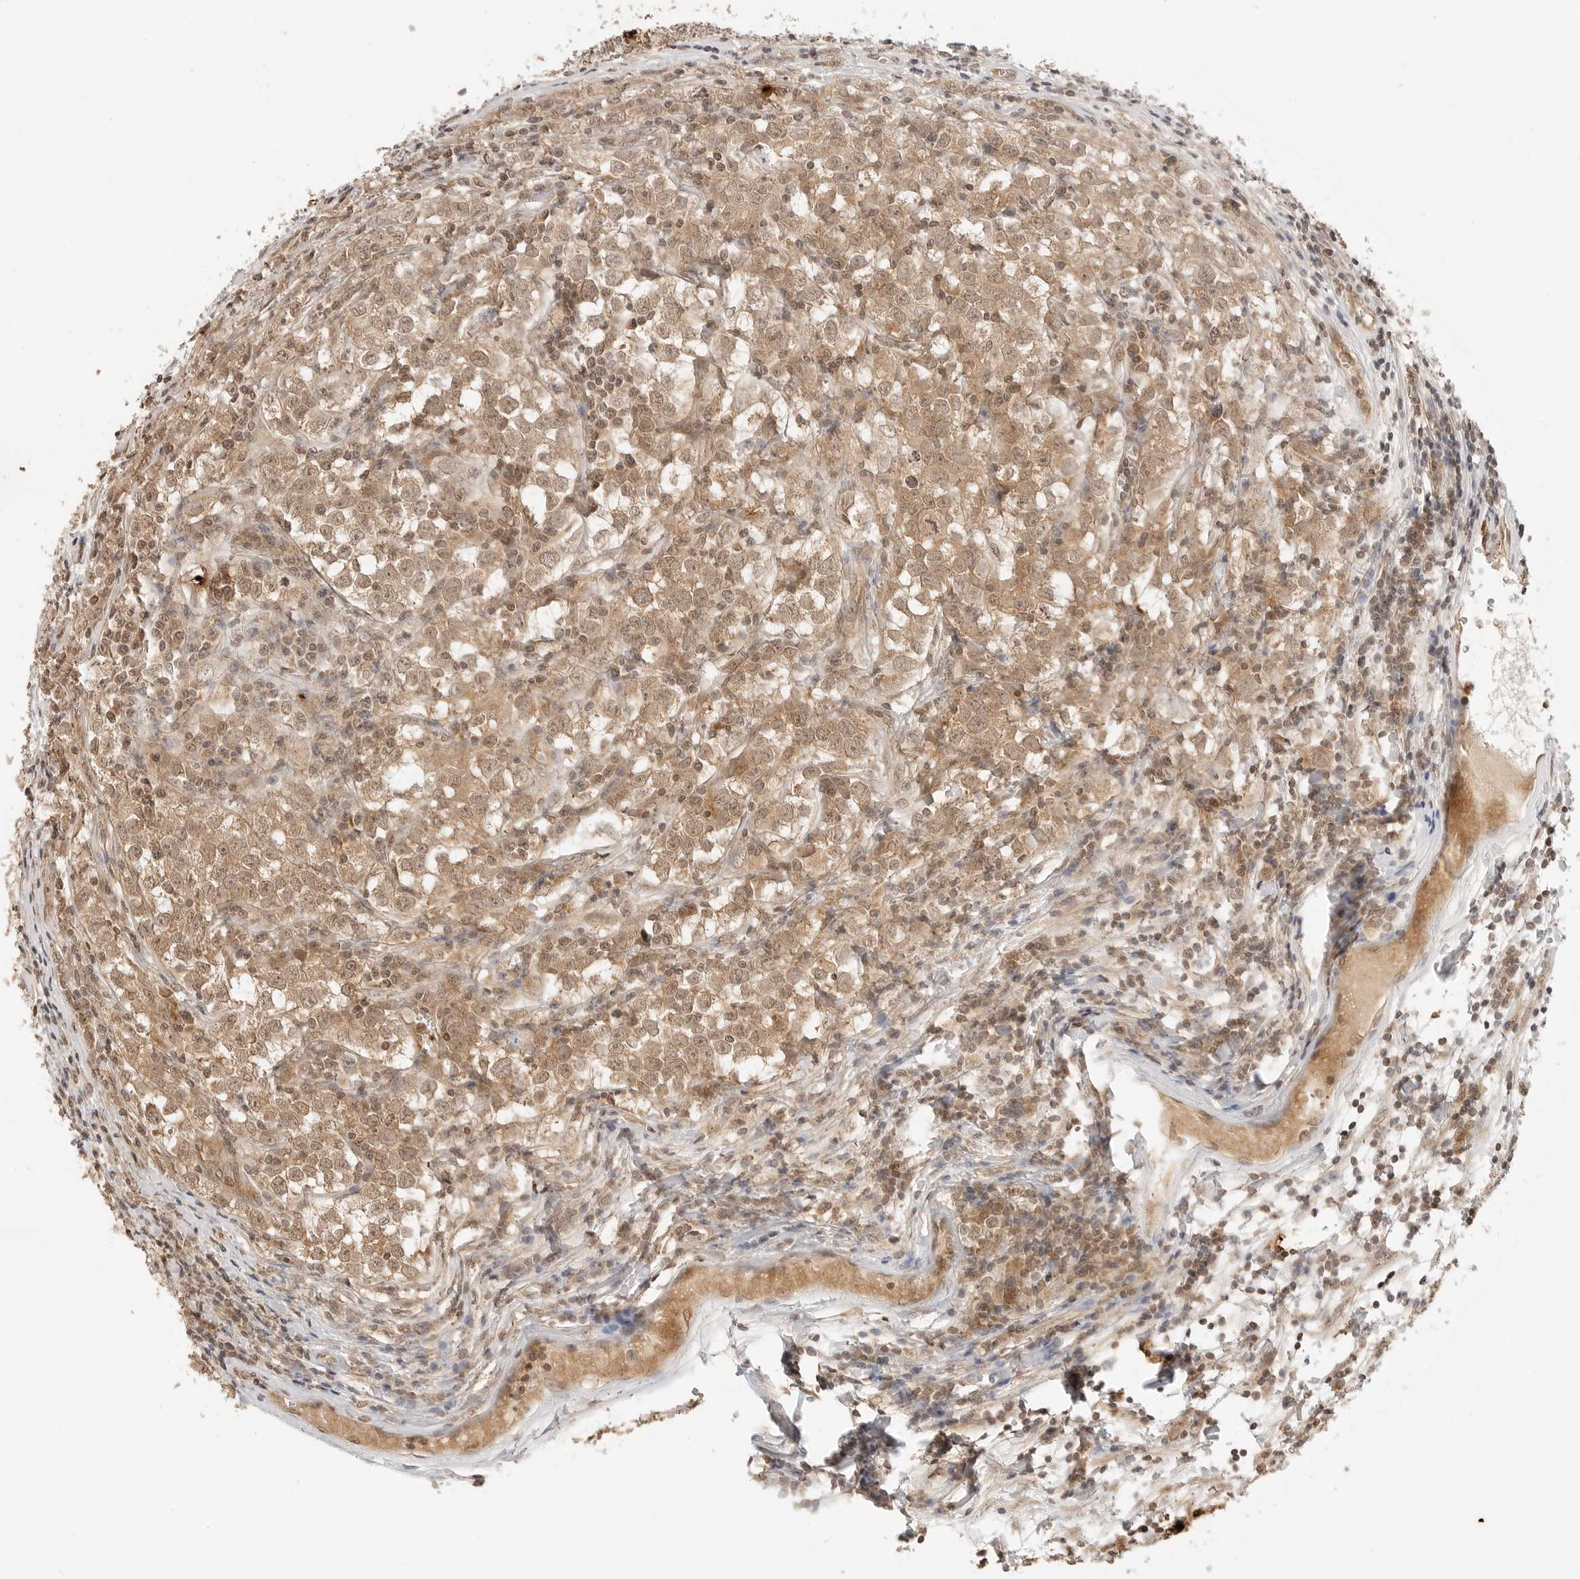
{"staining": {"intensity": "moderate", "quantity": ">75%", "location": "cytoplasmic/membranous,nuclear"}, "tissue": "testis cancer", "cell_type": "Tumor cells", "image_type": "cancer", "snomed": [{"axis": "morphology", "description": "Seminoma, NOS"}, {"axis": "morphology", "description": "Carcinoma, Embryonal, NOS"}, {"axis": "topography", "description": "Testis"}], "caption": "This histopathology image demonstrates testis cancer stained with immunohistochemistry (IHC) to label a protein in brown. The cytoplasmic/membranous and nuclear of tumor cells show moderate positivity for the protein. Nuclei are counter-stained blue.", "gene": "GPR34", "patient": {"sex": "male", "age": 43}}